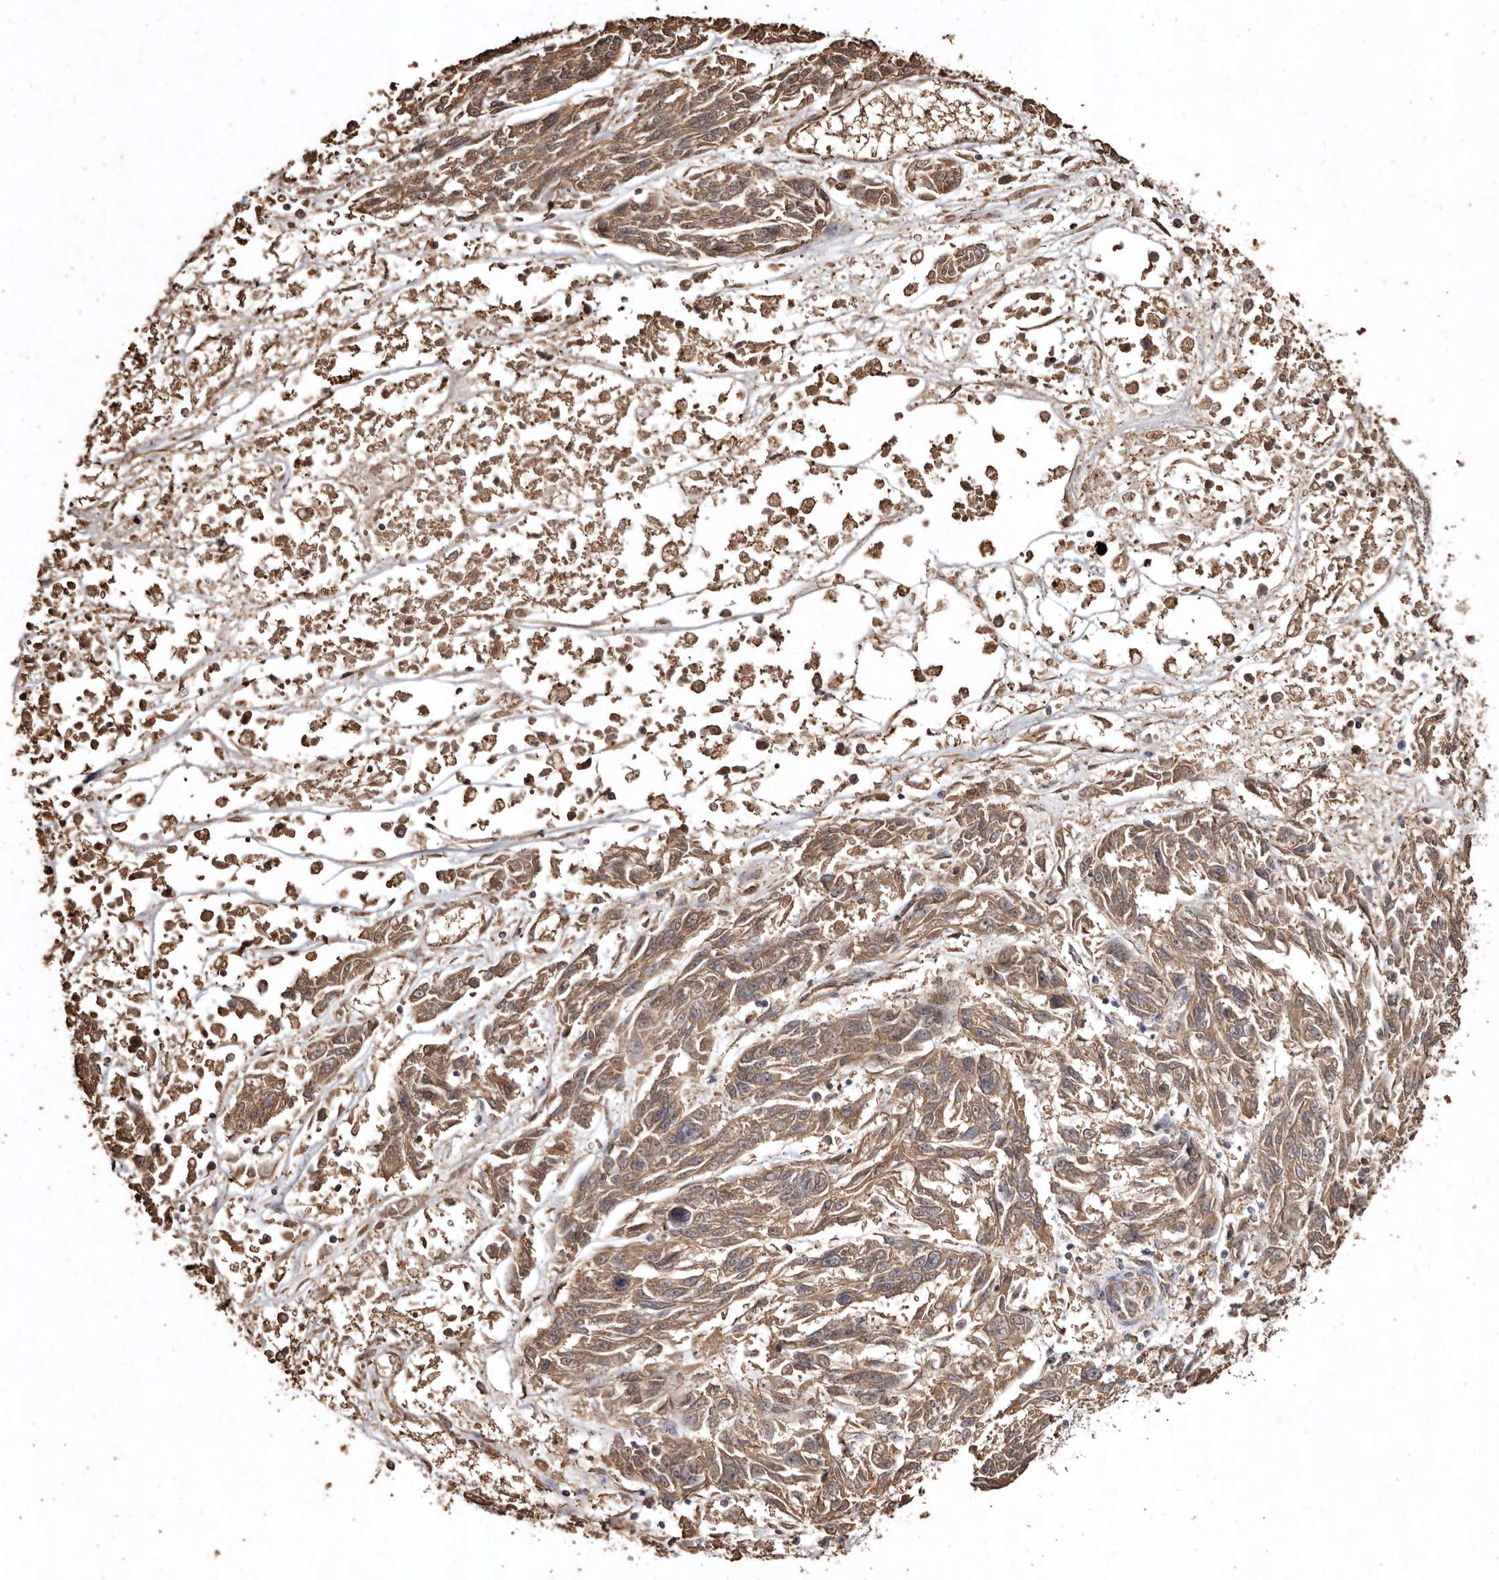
{"staining": {"intensity": "moderate", "quantity": ">75%", "location": "cytoplasmic/membranous"}, "tissue": "melanoma", "cell_type": "Tumor cells", "image_type": "cancer", "snomed": [{"axis": "morphology", "description": "Malignant melanoma, NOS"}, {"axis": "topography", "description": "Skin"}], "caption": "Immunohistochemistry histopathology image of neoplastic tissue: malignant melanoma stained using immunohistochemistry exhibits medium levels of moderate protein expression localized specifically in the cytoplasmic/membranous of tumor cells, appearing as a cytoplasmic/membranous brown color.", "gene": "FARS2", "patient": {"sex": "male", "age": 53}}